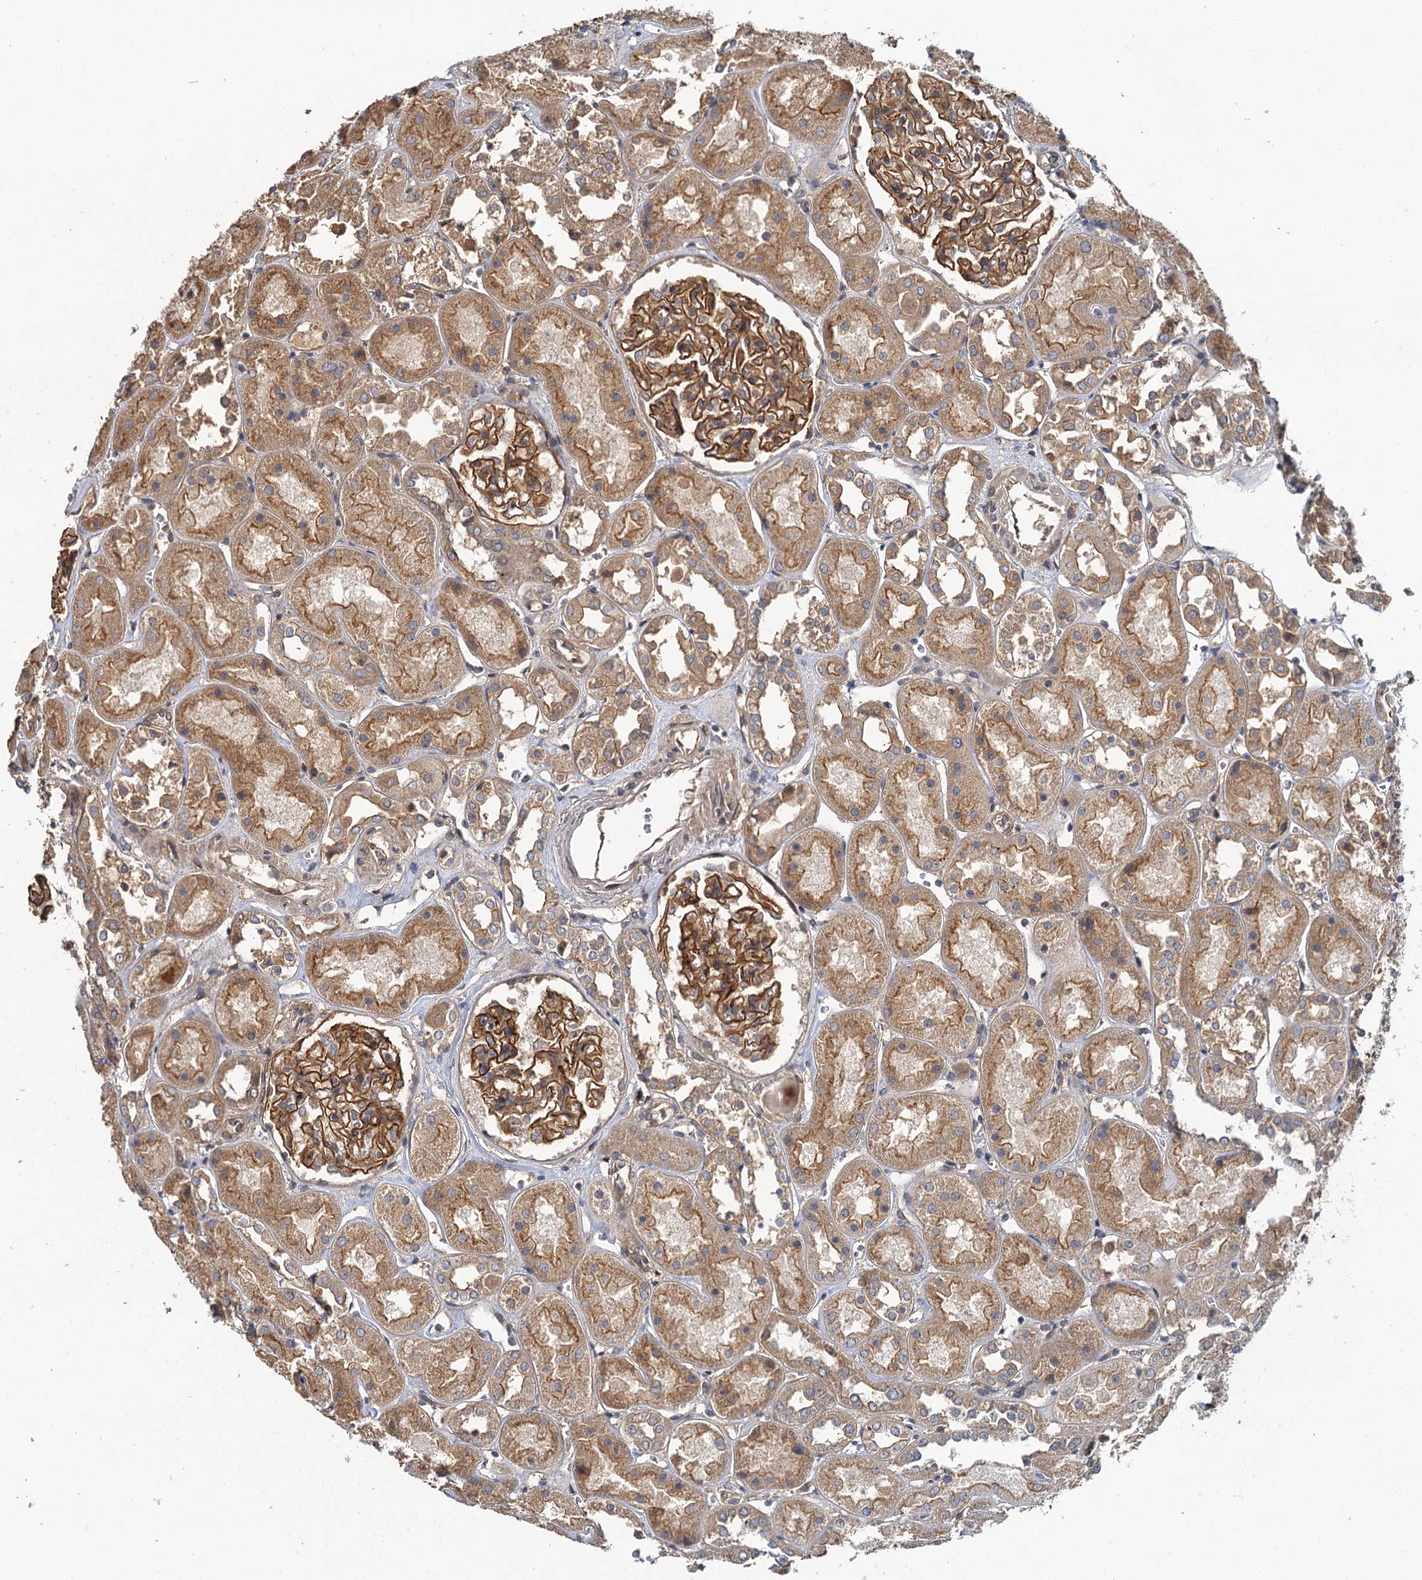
{"staining": {"intensity": "moderate", "quantity": ">75%", "location": "cytoplasmic/membranous"}, "tissue": "kidney", "cell_type": "Cells in glomeruli", "image_type": "normal", "snomed": [{"axis": "morphology", "description": "Normal tissue, NOS"}, {"axis": "topography", "description": "Kidney"}], "caption": "A histopathology image showing moderate cytoplasmic/membranous staining in approximately >75% of cells in glomeruli in normal kidney, as visualized by brown immunohistochemical staining.", "gene": "ZNF324", "patient": {"sex": "male", "age": 70}}